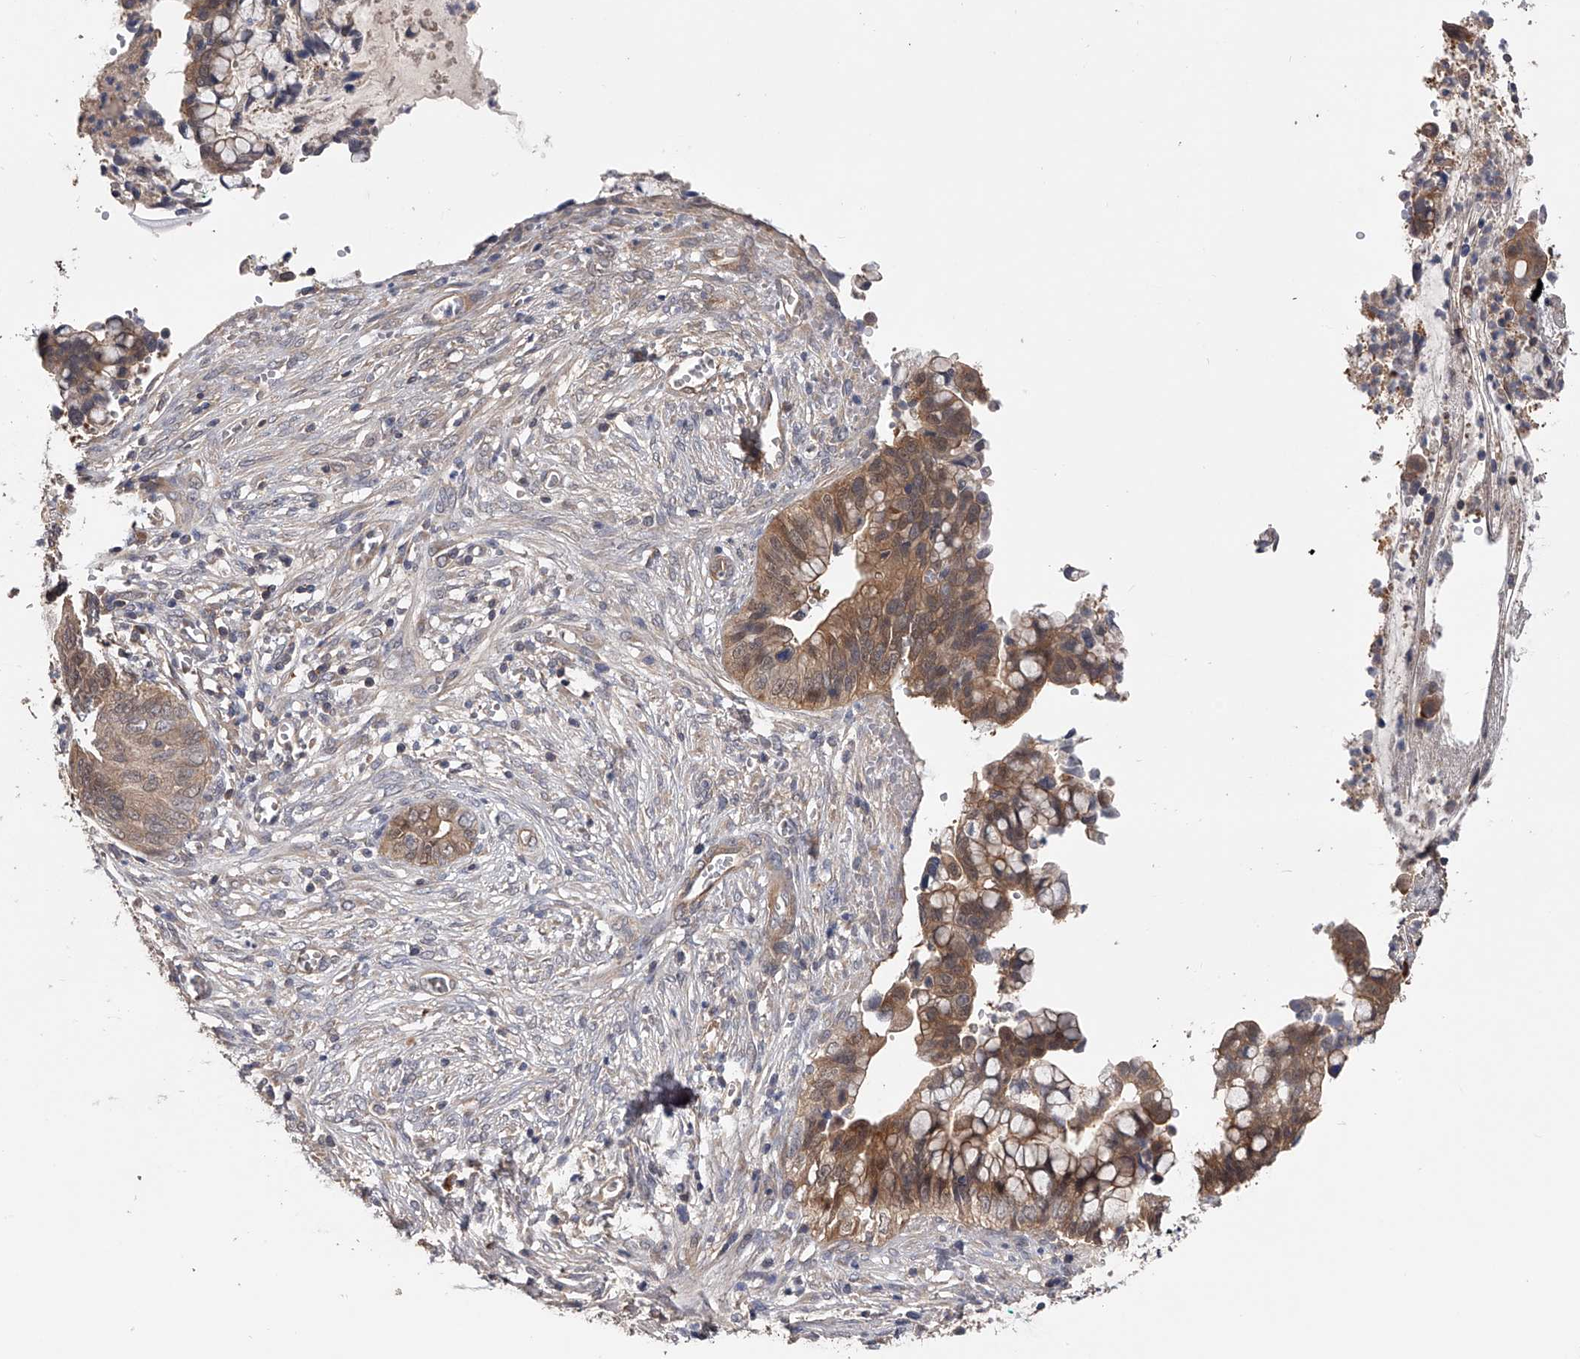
{"staining": {"intensity": "moderate", "quantity": ">75%", "location": "cytoplasmic/membranous"}, "tissue": "cervical cancer", "cell_type": "Tumor cells", "image_type": "cancer", "snomed": [{"axis": "morphology", "description": "Adenocarcinoma, NOS"}, {"axis": "topography", "description": "Cervix"}], "caption": "Moderate cytoplasmic/membranous protein staining is identified in approximately >75% of tumor cells in cervical cancer (adenocarcinoma). (brown staining indicates protein expression, while blue staining denotes nuclei).", "gene": "CFAP298", "patient": {"sex": "female", "age": 44}}